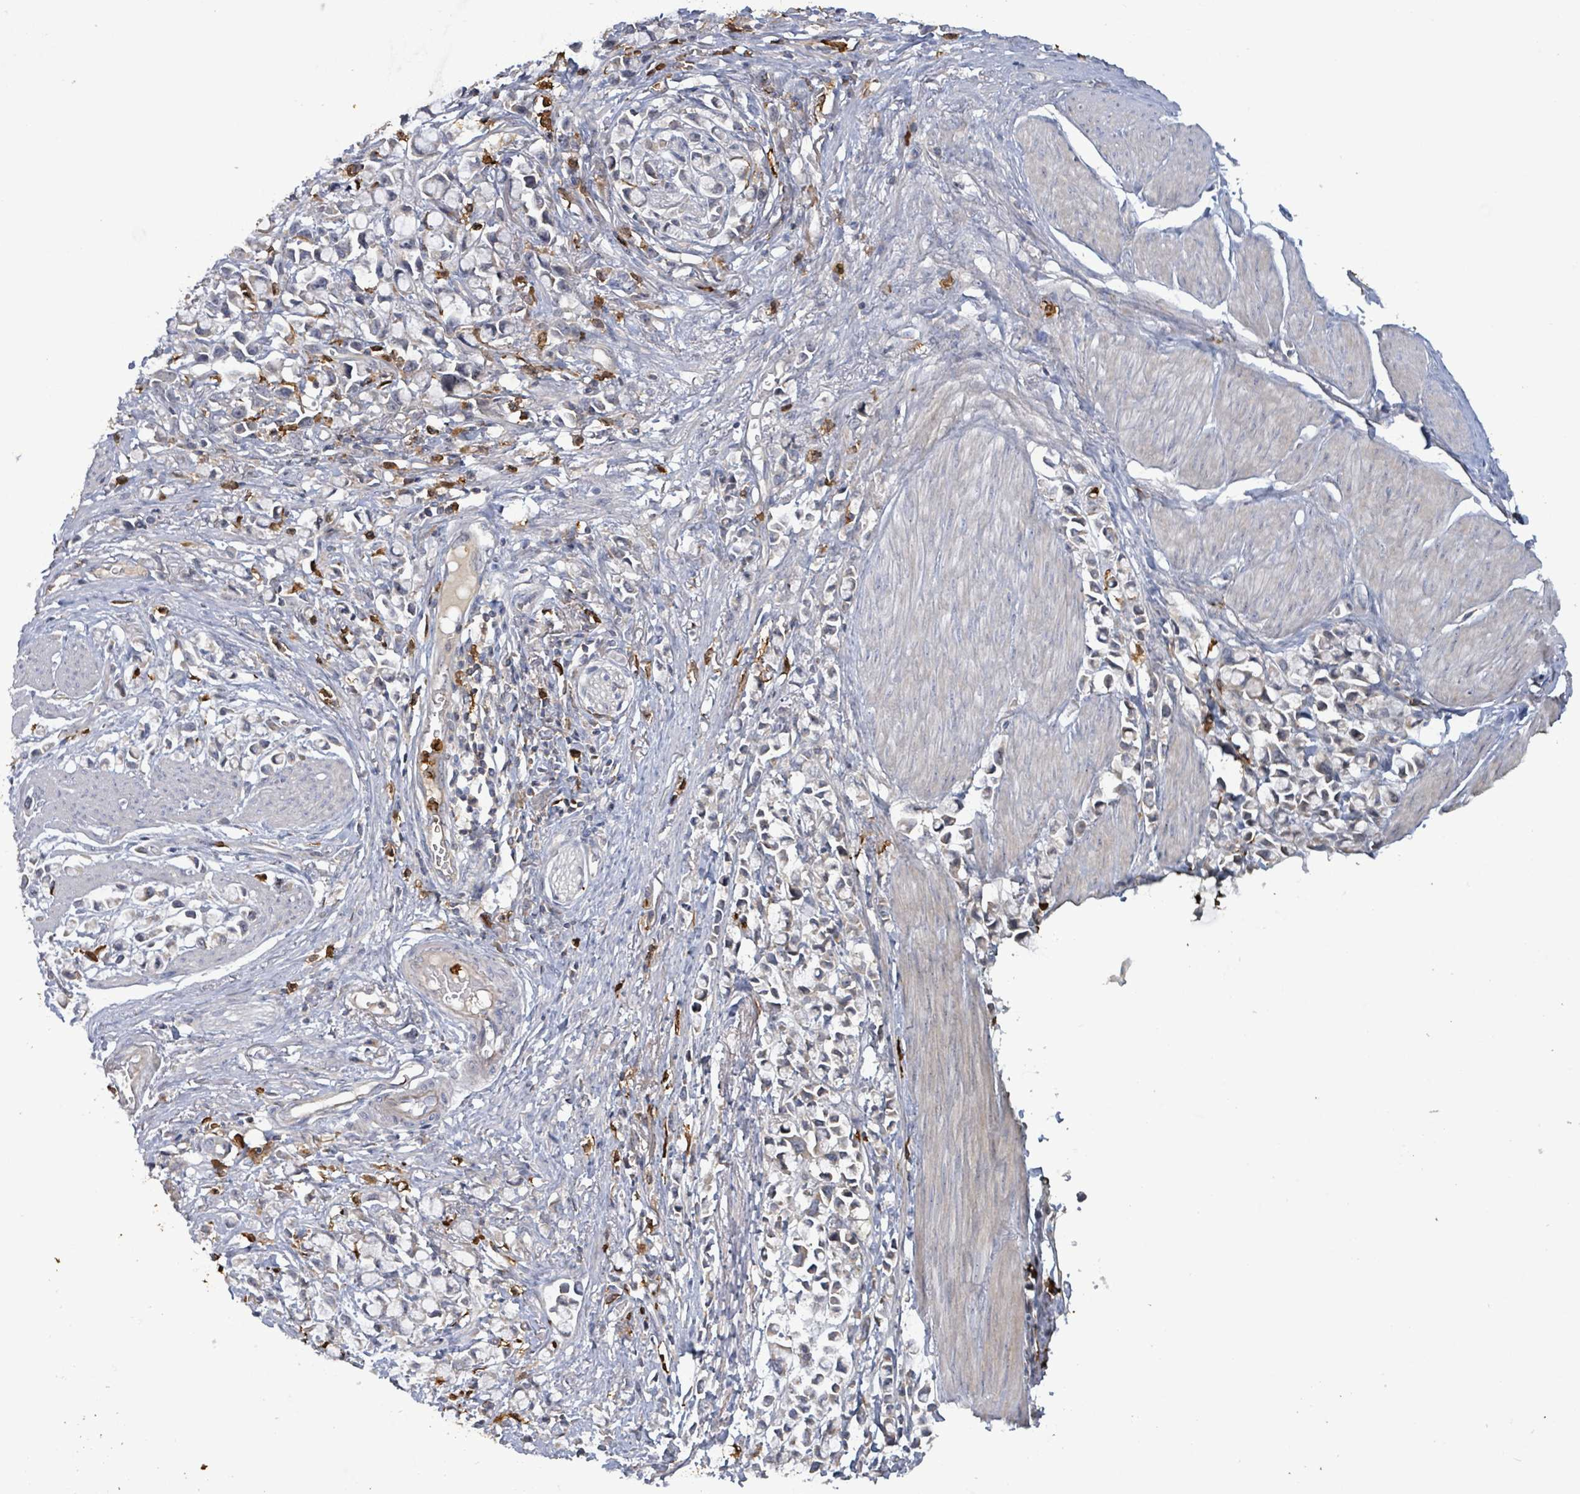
{"staining": {"intensity": "negative", "quantity": "none", "location": "none"}, "tissue": "stomach cancer", "cell_type": "Tumor cells", "image_type": "cancer", "snomed": [{"axis": "morphology", "description": "Adenocarcinoma, NOS"}, {"axis": "topography", "description": "Stomach"}], "caption": "The image exhibits no significant positivity in tumor cells of adenocarcinoma (stomach).", "gene": "FAM210A", "patient": {"sex": "female", "age": 81}}